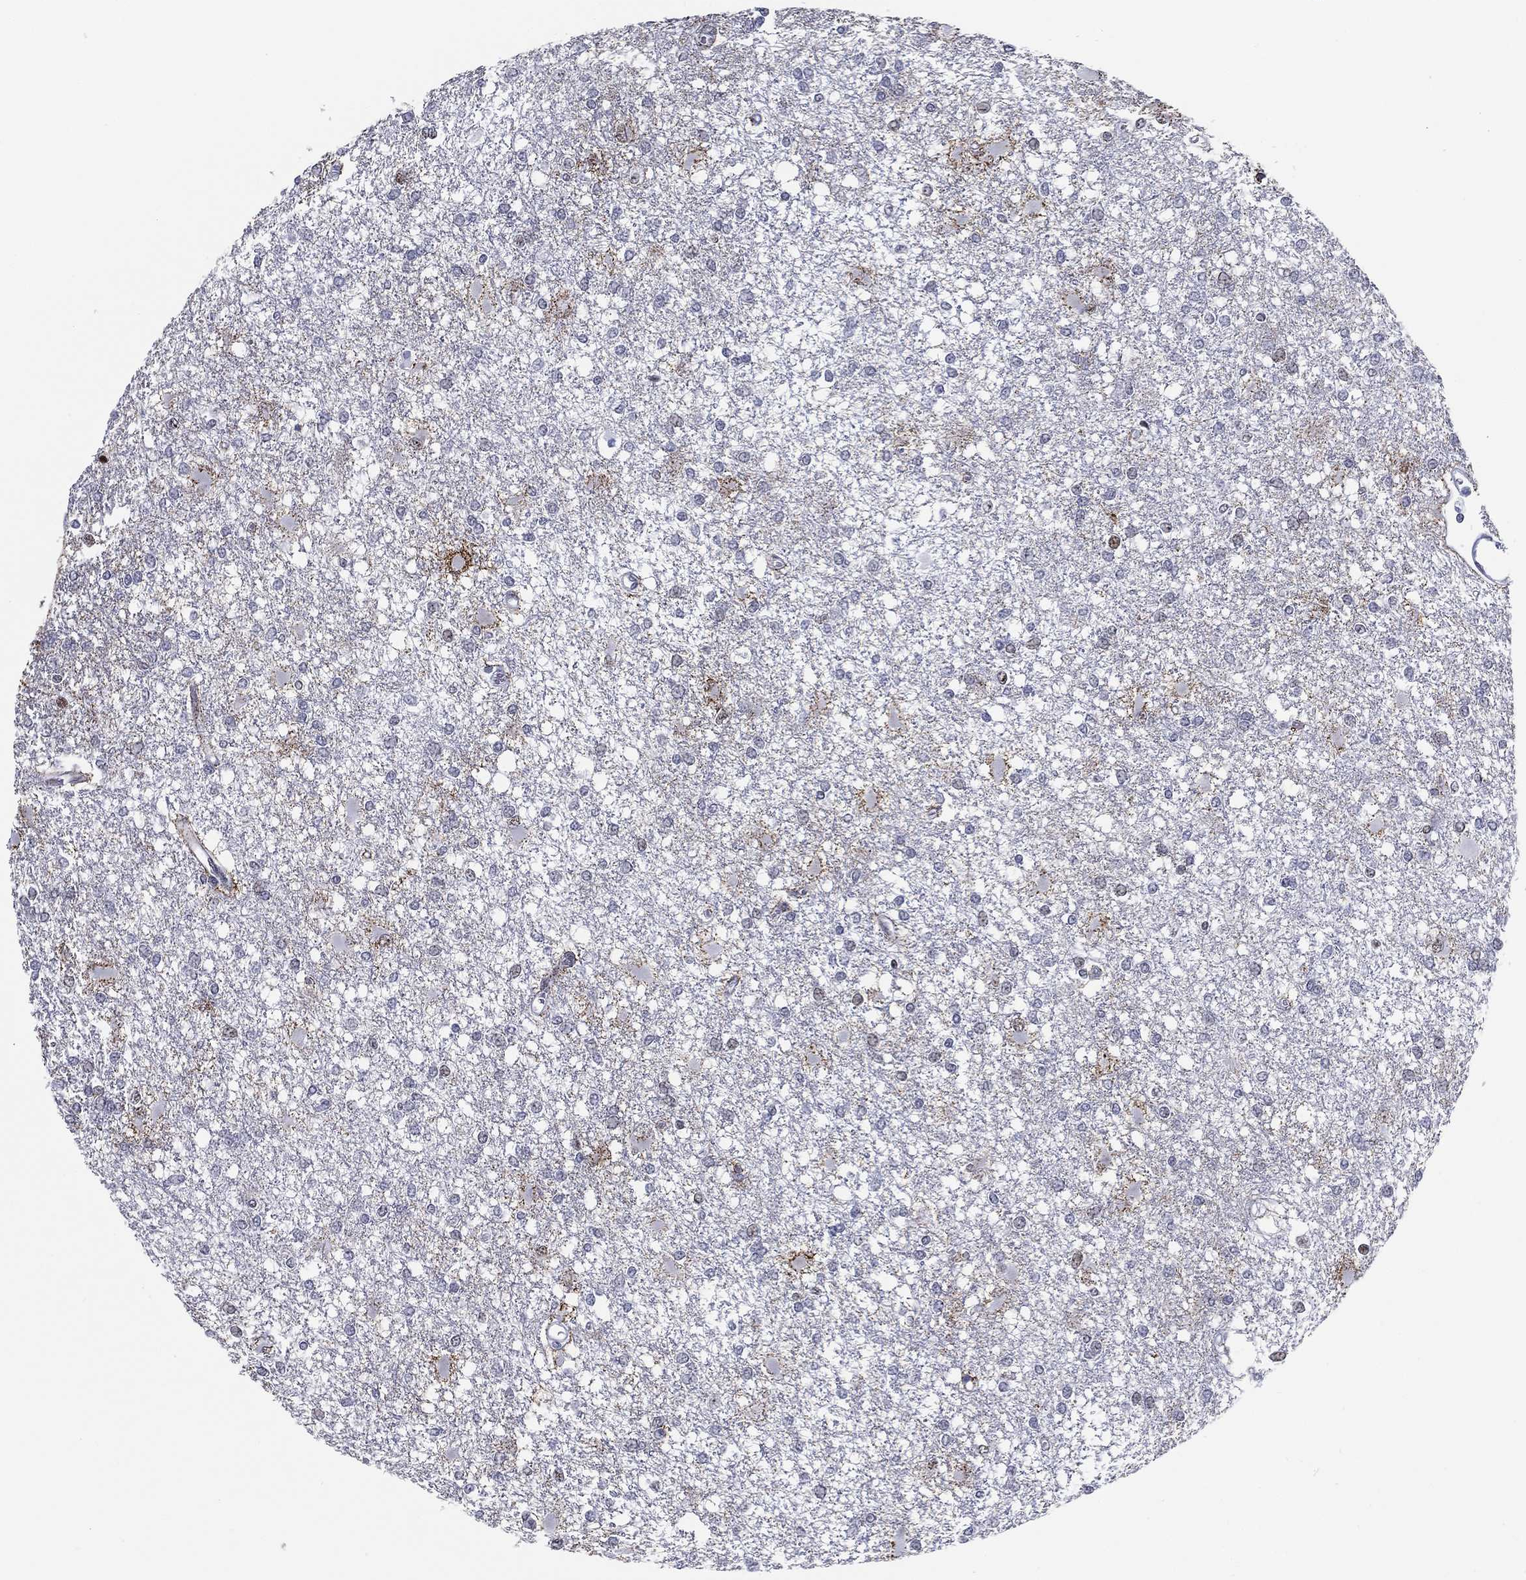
{"staining": {"intensity": "negative", "quantity": "none", "location": "none"}, "tissue": "glioma", "cell_type": "Tumor cells", "image_type": "cancer", "snomed": [{"axis": "morphology", "description": "Glioma, malignant, High grade"}, {"axis": "topography", "description": "Cerebral cortex"}], "caption": "Immunohistochemistry histopathology image of malignant high-grade glioma stained for a protein (brown), which displays no positivity in tumor cells. (Brightfield microscopy of DAB immunohistochemistry at high magnification).", "gene": "CYB561D2", "patient": {"sex": "male", "age": 79}}